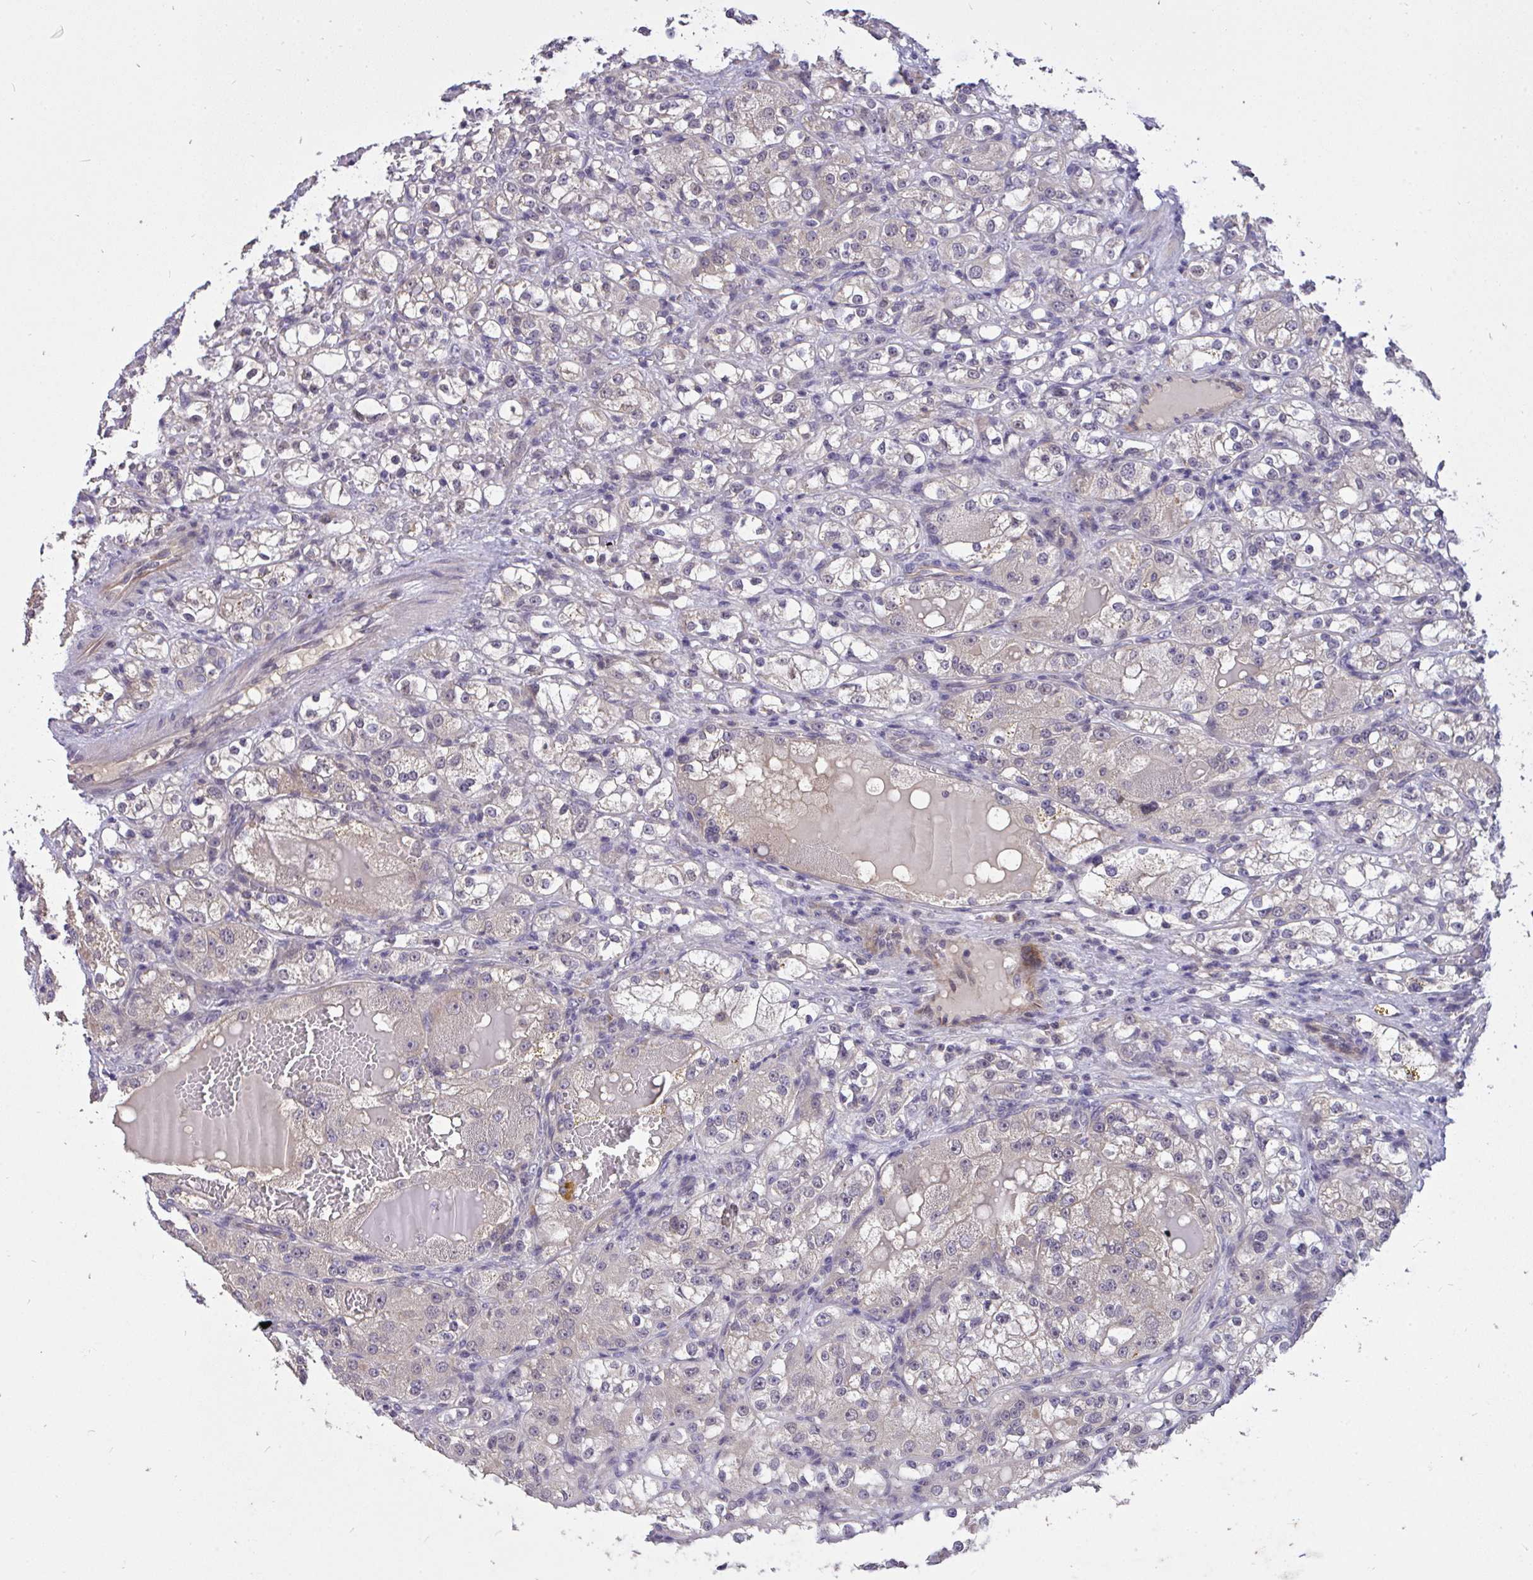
{"staining": {"intensity": "weak", "quantity": "<25%", "location": "cytoplasmic/membranous,nuclear"}, "tissue": "renal cancer", "cell_type": "Tumor cells", "image_type": "cancer", "snomed": [{"axis": "morphology", "description": "Normal tissue, NOS"}, {"axis": "morphology", "description": "Adenocarcinoma, NOS"}, {"axis": "topography", "description": "Kidney"}], "caption": "This is a image of immunohistochemistry (IHC) staining of renal cancer, which shows no staining in tumor cells.", "gene": "C19orf54", "patient": {"sex": "male", "age": 61}}